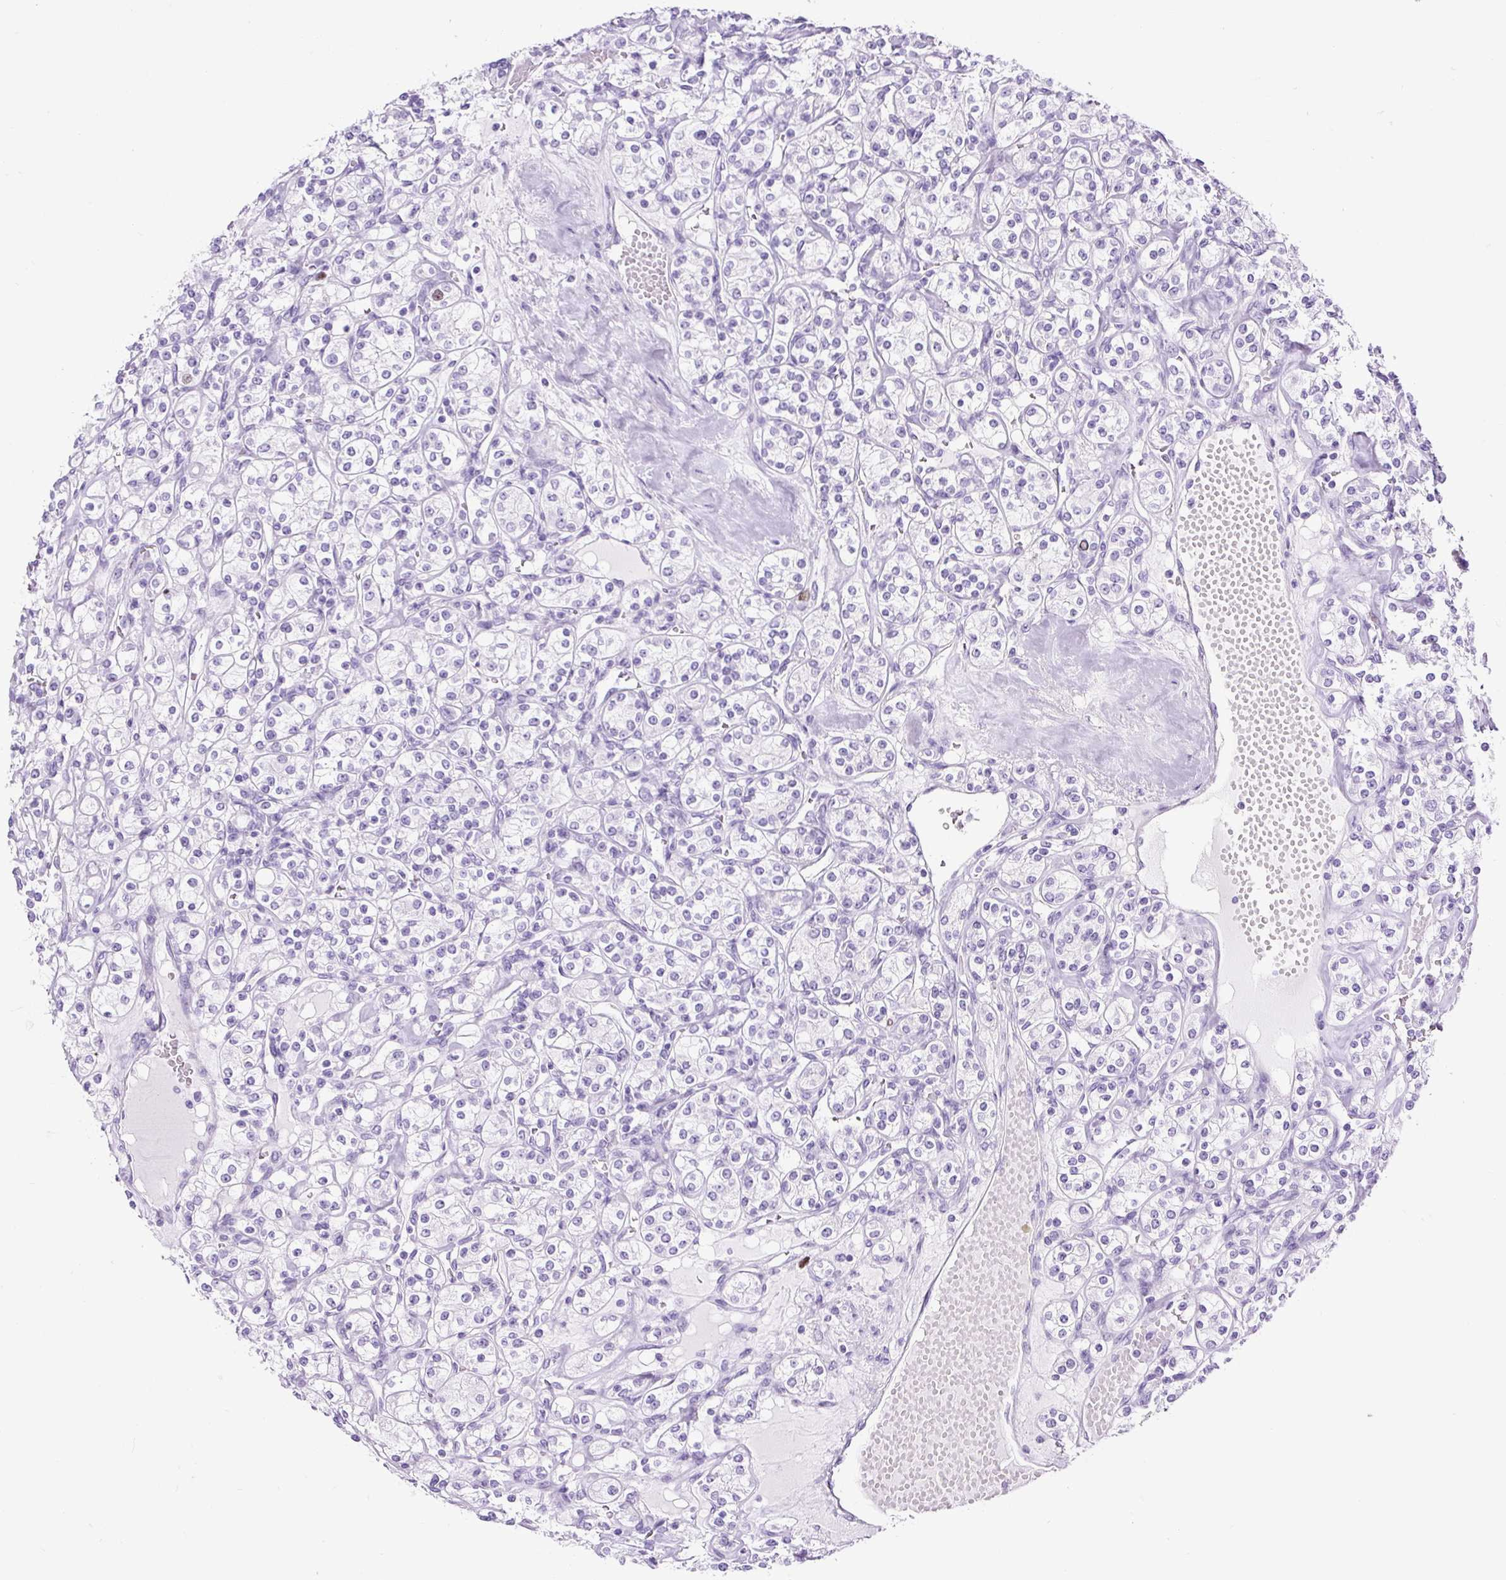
{"staining": {"intensity": "negative", "quantity": "none", "location": "none"}, "tissue": "renal cancer", "cell_type": "Tumor cells", "image_type": "cancer", "snomed": [{"axis": "morphology", "description": "Adenocarcinoma, NOS"}, {"axis": "topography", "description": "Kidney"}], "caption": "IHC photomicrograph of neoplastic tissue: renal cancer stained with DAB (3,3'-diaminobenzidine) shows no significant protein staining in tumor cells.", "gene": "RACGAP1", "patient": {"sex": "male", "age": 77}}